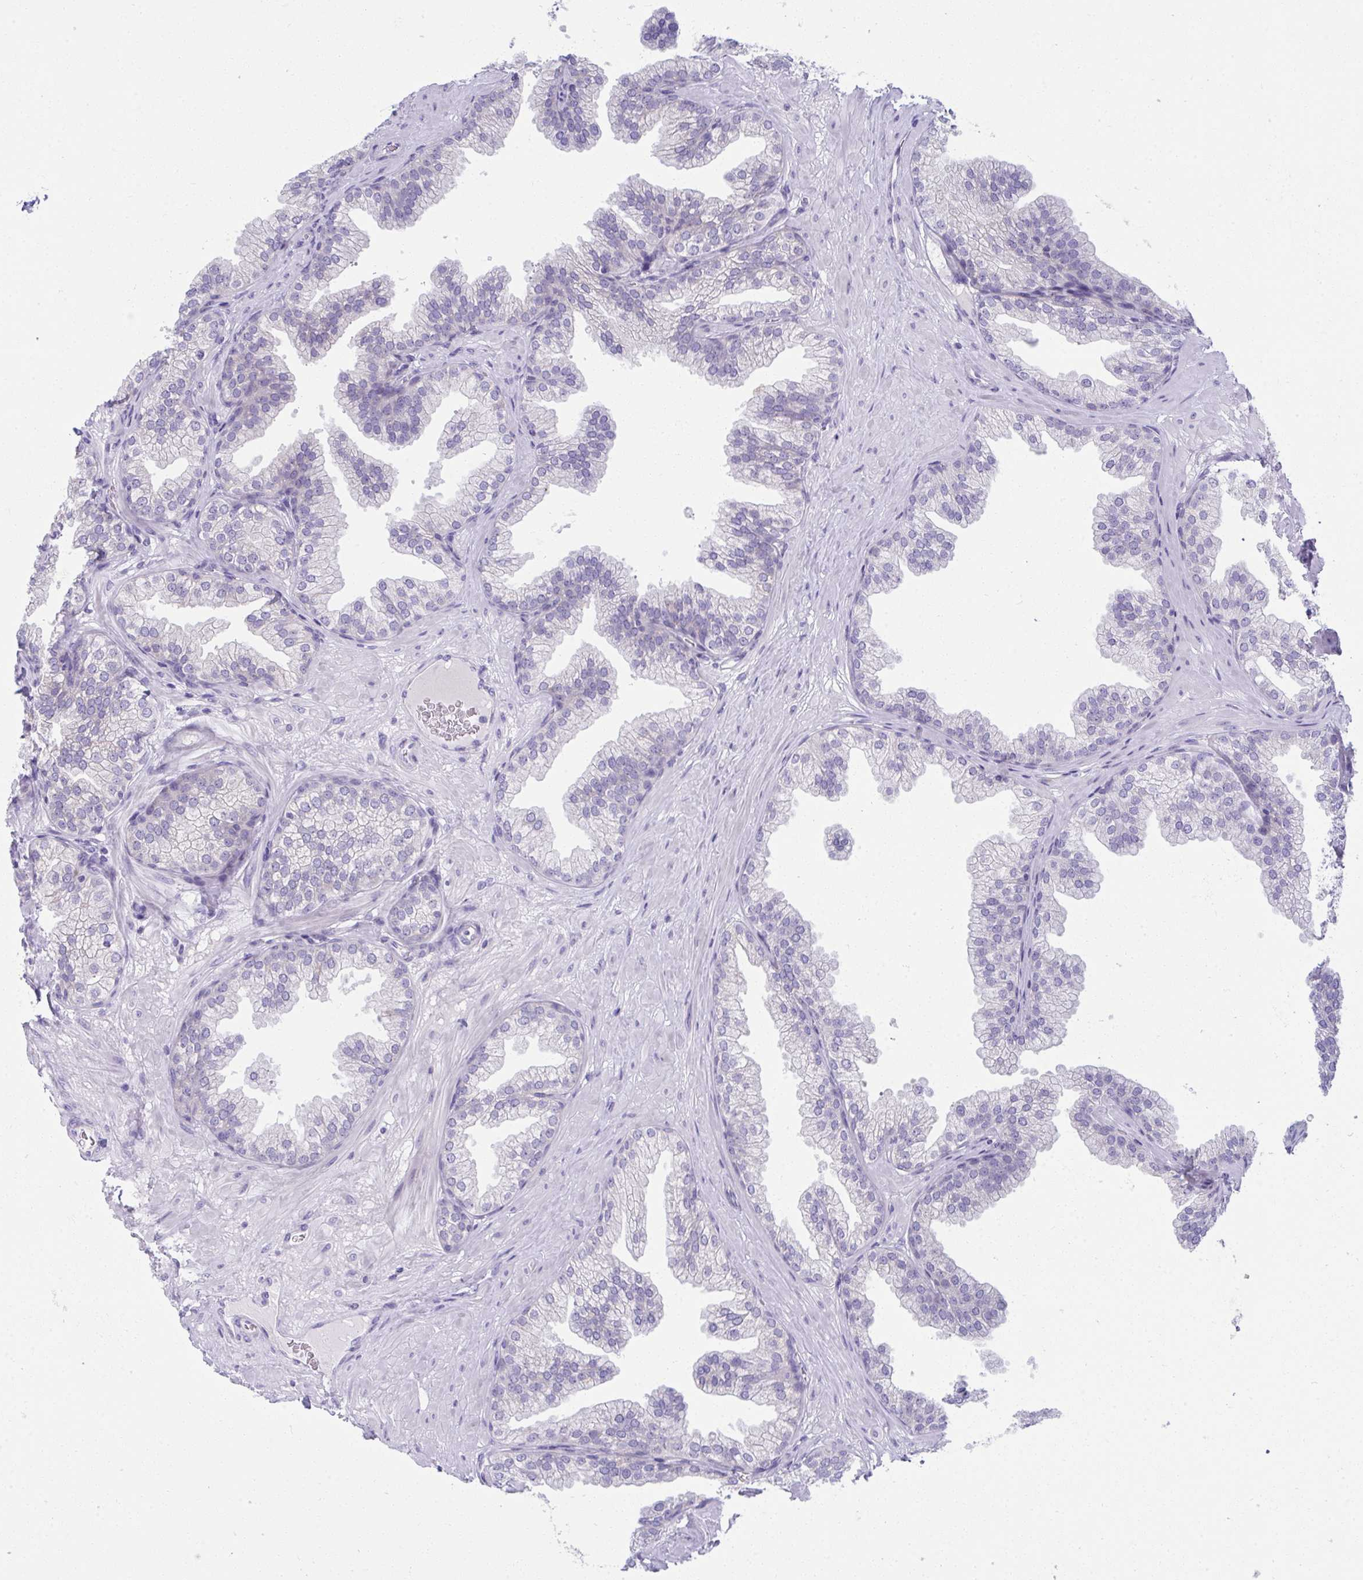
{"staining": {"intensity": "negative", "quantity": "none", "location": "none"}, "tissue": "prostate", "cell_type": "Glandular cells", "image_type": "normal", "snomed": [{"axis": "morphology", "description": "Normal tissue, NOS"}, {"axis": "topography", "description": "Prostate"}], "caption": "A micrograph of prostate stained for a protein demonstrates no brown staining in glandular cells. Nuclei are stained in blue.", "gene": "FASLG", "patient": {"sex": "male", "age": 37}}